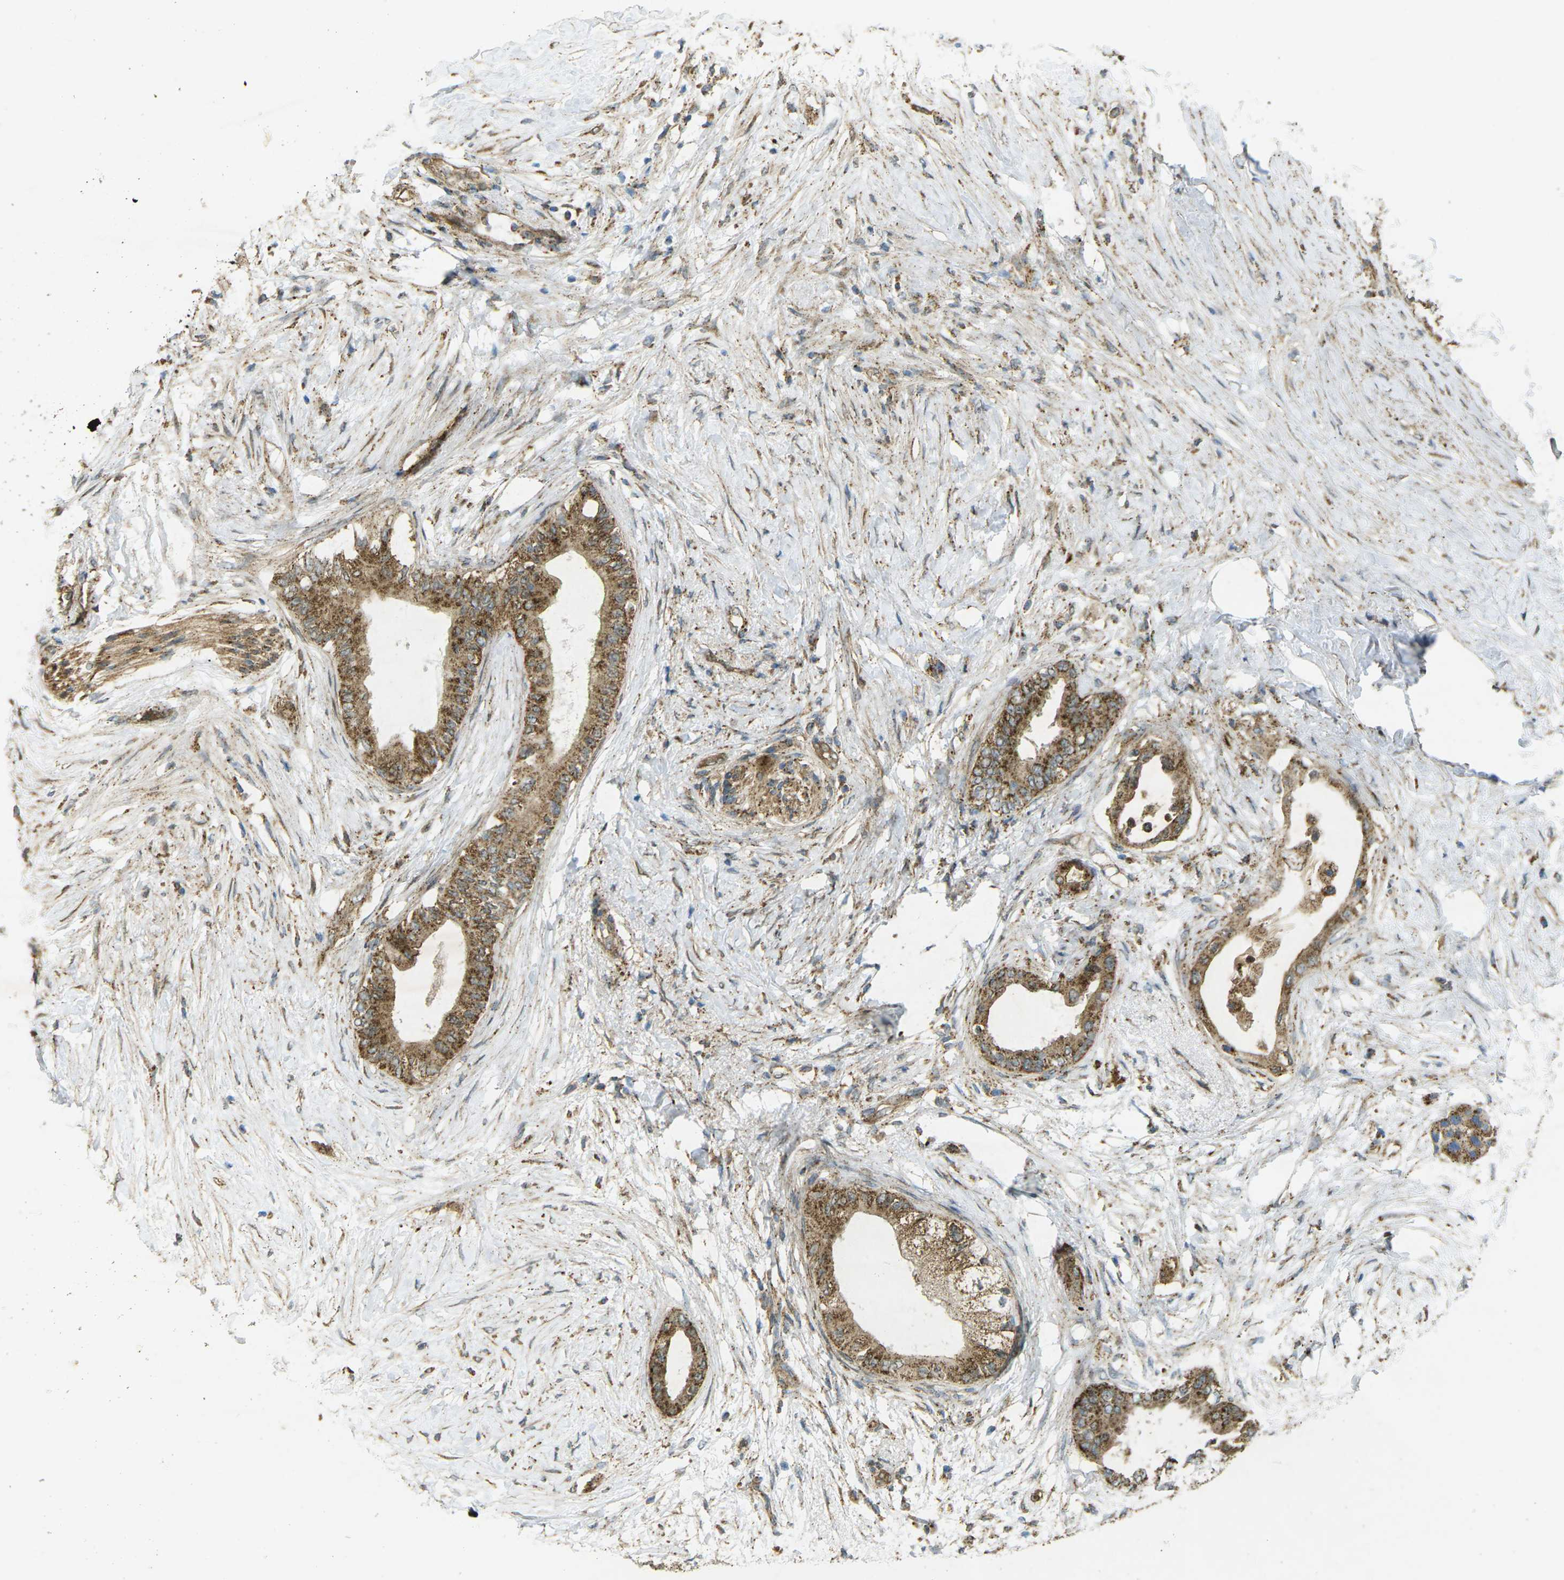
{"staining": {"intensity": "moderate", "quantity": ">75%", "location": "cytoplasmic/membranous"}, "tissue": "pancreatic cancer", "cell_type": "Tumor cells", "image_type": "cancer", "snomed": [{"axis": "morphology", "description": "Normal tissue, NOS"}, {"axis": "morphology", "description": "Adenocarcinoma, NOS"}, {"axis": "topography", "description": "Pancreas"}, {"axis": "topography", "description": "Duodenum"}], "caption": "Pancreatic cancer (adenocarcinoma) stained with DAB (3,3'-diaminobenzidine) immunohistochemistry (IHC) reveals medium levels of moderate cytoplasmic/membranous positivity in approximately >75% of tumor cells. The staining is performed using DAB brown chromogen to label protein expression. The nuclei are counter-stained blue using hematoxylin.", "gene": "CHMP3", "patient": {"sex": "female", "age": 60}}